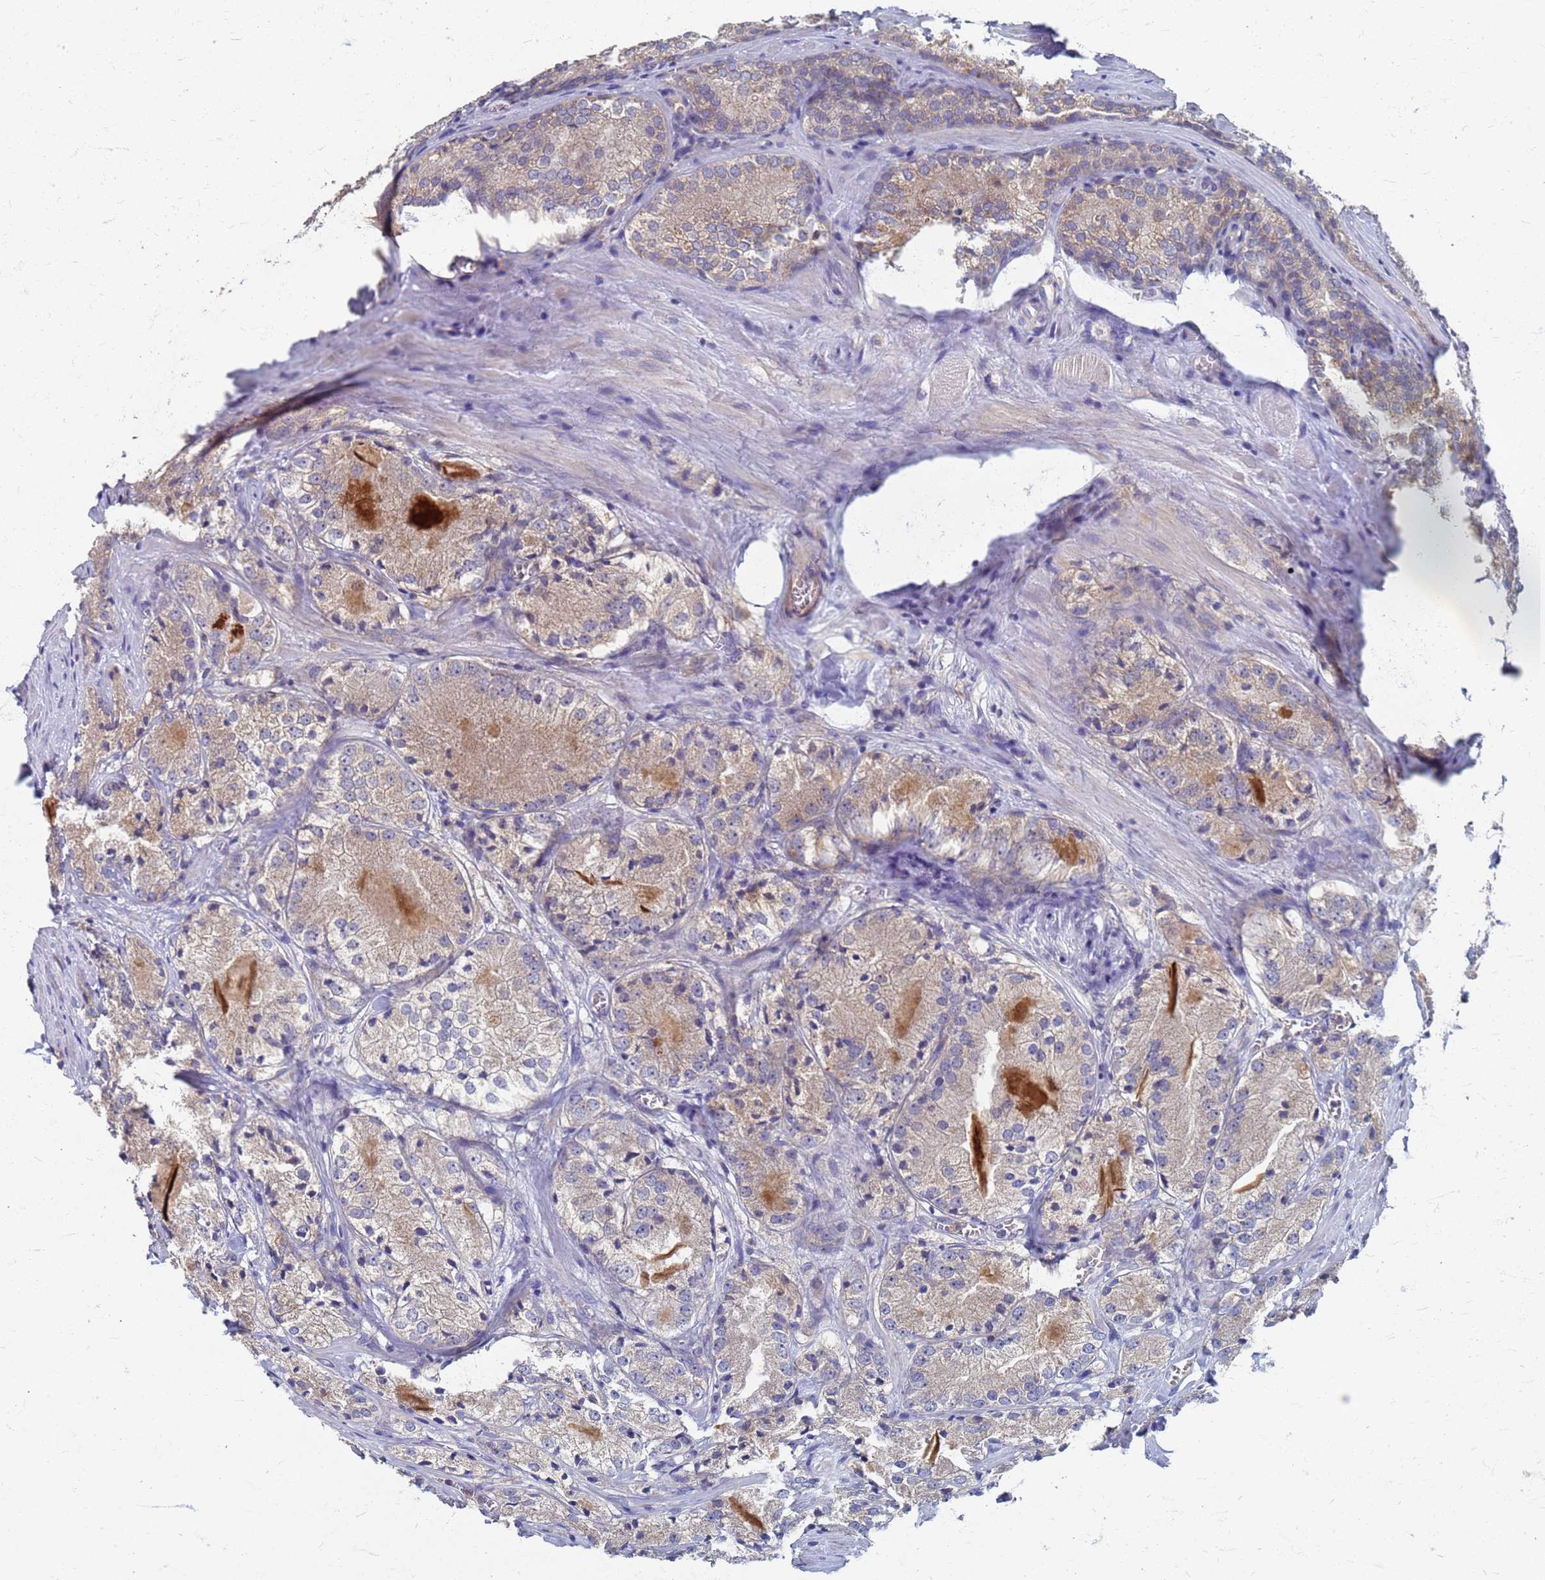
{"staining": {"intensity": "weak", "quantity": "25%-75%", "location": "cytoplasmic/membranous"}, "tissue": "prostate cancer", "cell_type": "Tumor cells", "image_type": "cancer", "snomed": [{"axis": "morphology", "description": "Adenocarcinoma, Low grade"}, {"axis": "topography", "description": "Prostate"}], "caption": "A micrograph showing weak cytoplasmic/membranous expression in approximately 25%-75% of tumor cells in prostate cancer (adenocarcinoma (low-grade)), as visualized by brown immunohistochemical staining.", "gene": "KRCC1", "patient": {"sex": "male", "age": 67}}